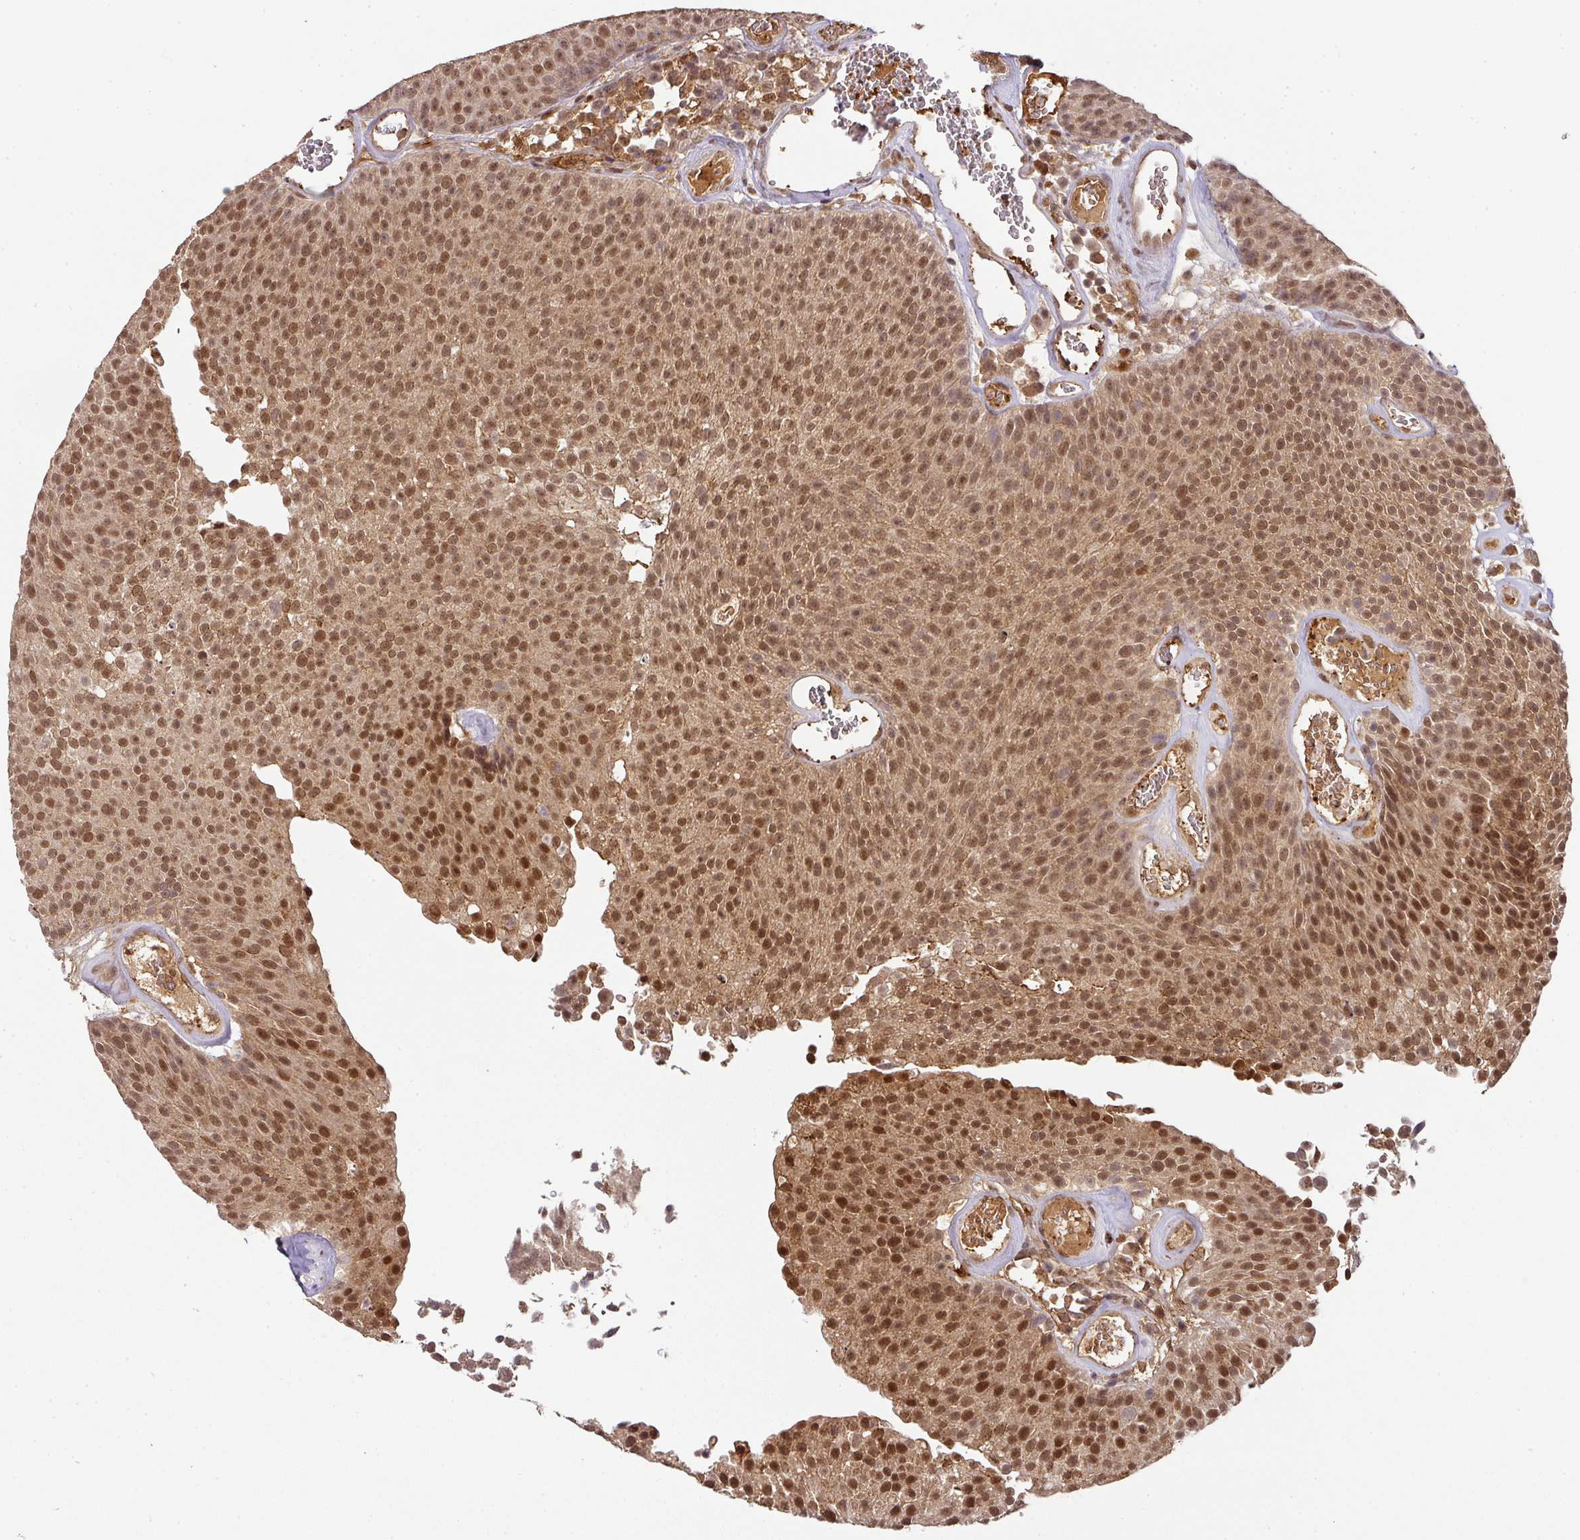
{"staining": {"intensity": "moderate", "quantity": ">75%", "location": "cytoplasmic/membranous,nuclear"}, "tissue": "urothelial cancer", "cell_type": "Tumor cells", "image_type": "cancer", "snomed": [{"axis": "morphology", "description": "Urothelial carcinoma, Low grade"}, {"axis": "topography", "description": "Urinary bladder"}], "caption": "Low-grade urothelial carcinoma stained with DAB (3,3'-diaminobenzidine) IHC reveals medium levels of moderate cytoplasmic/membranous and nuclear expression in approximately >75% of tumor cells.", "gene": "RANBP9", "patient": {"sex": "female", "age": 79}}